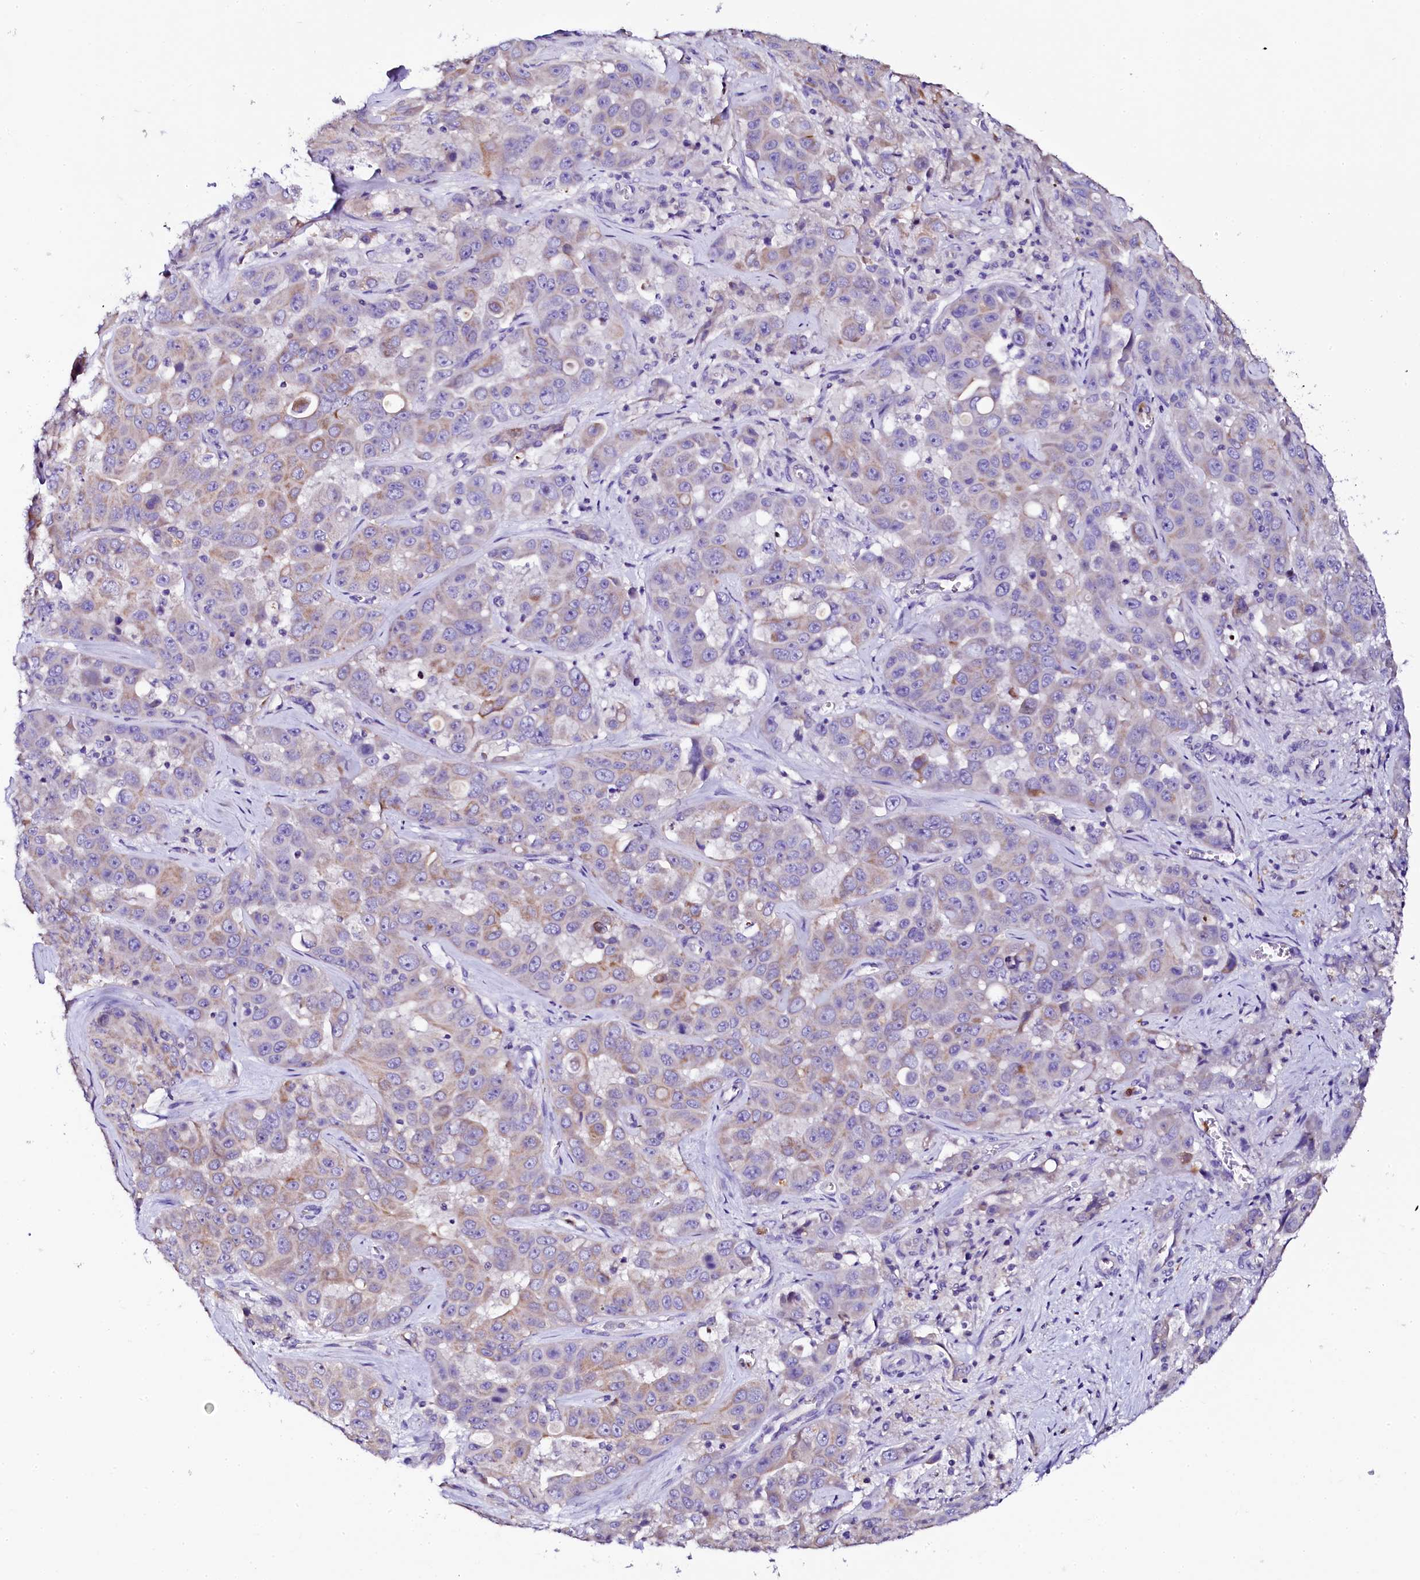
{"staining": {"intensity": "negative", "quantity": "none", "location": "none"}, "tissue": "liver cancer", "cell_type": "Tumor cells", "image_type": "cancer", "snomed": [{"axis": "morphology", "description": "Cholangiocarcinoma"}, {"axis": "topography", "description": "Liver"}], "caption": "Tumor cells are negative for protein expression in human liver cancer (cholangiocarcinoma).", "gene": "NAA16", "patient": {"sex": "female", "age": 52}}